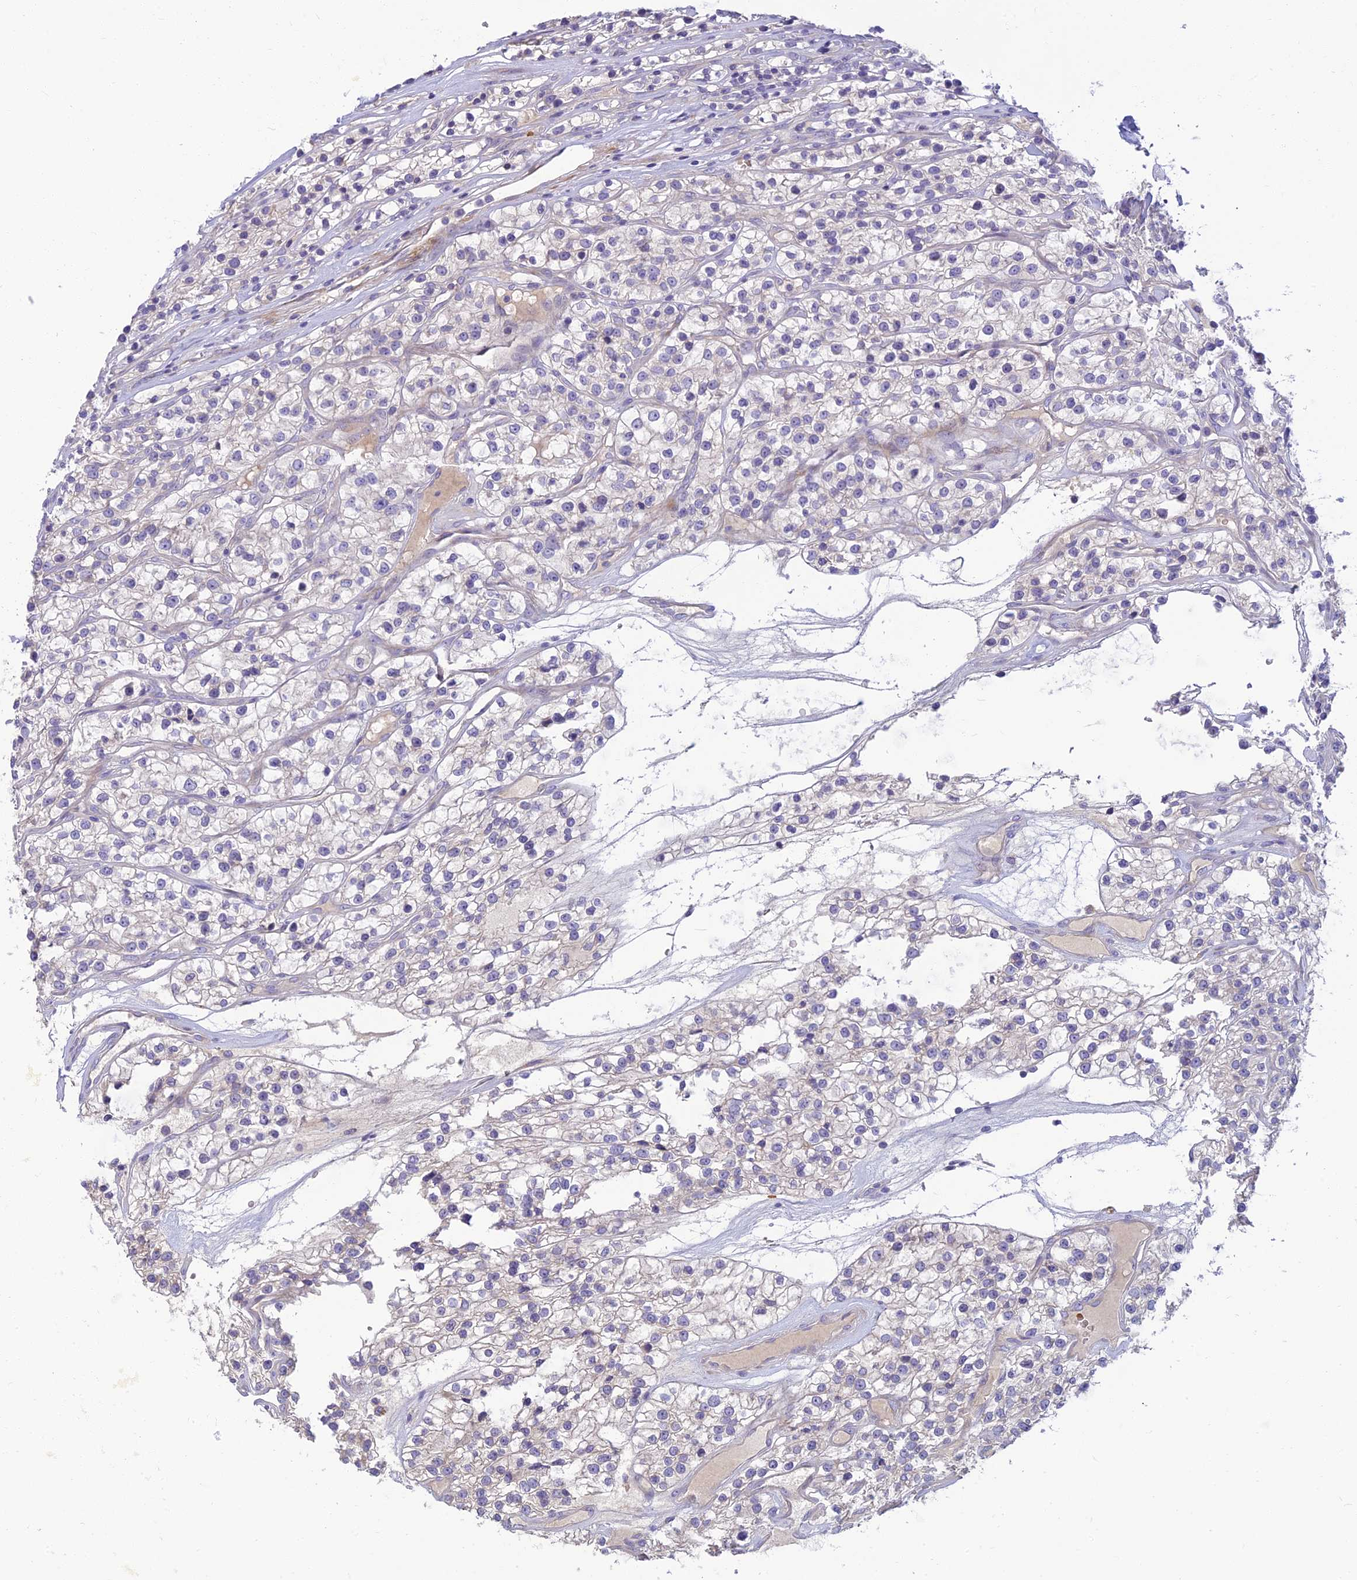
{"staining": {"intensity": "negative", "quantity": "none", "location": "none"}, "tissue": "renal cancer", "cell_type": "Tumor cells", "image_type": "cancer", "snomed": [{"axis": "morphology", "description": "Adenocarcinoma, NOS"}, {"axis": "topography", "description": "Kidney"}], "caption": "Tumor cells are negative for brown protein staining in adenocarcinoma (renal).", "gene": "CLIP4", "patient": {"sex": "female", "age": 57}}